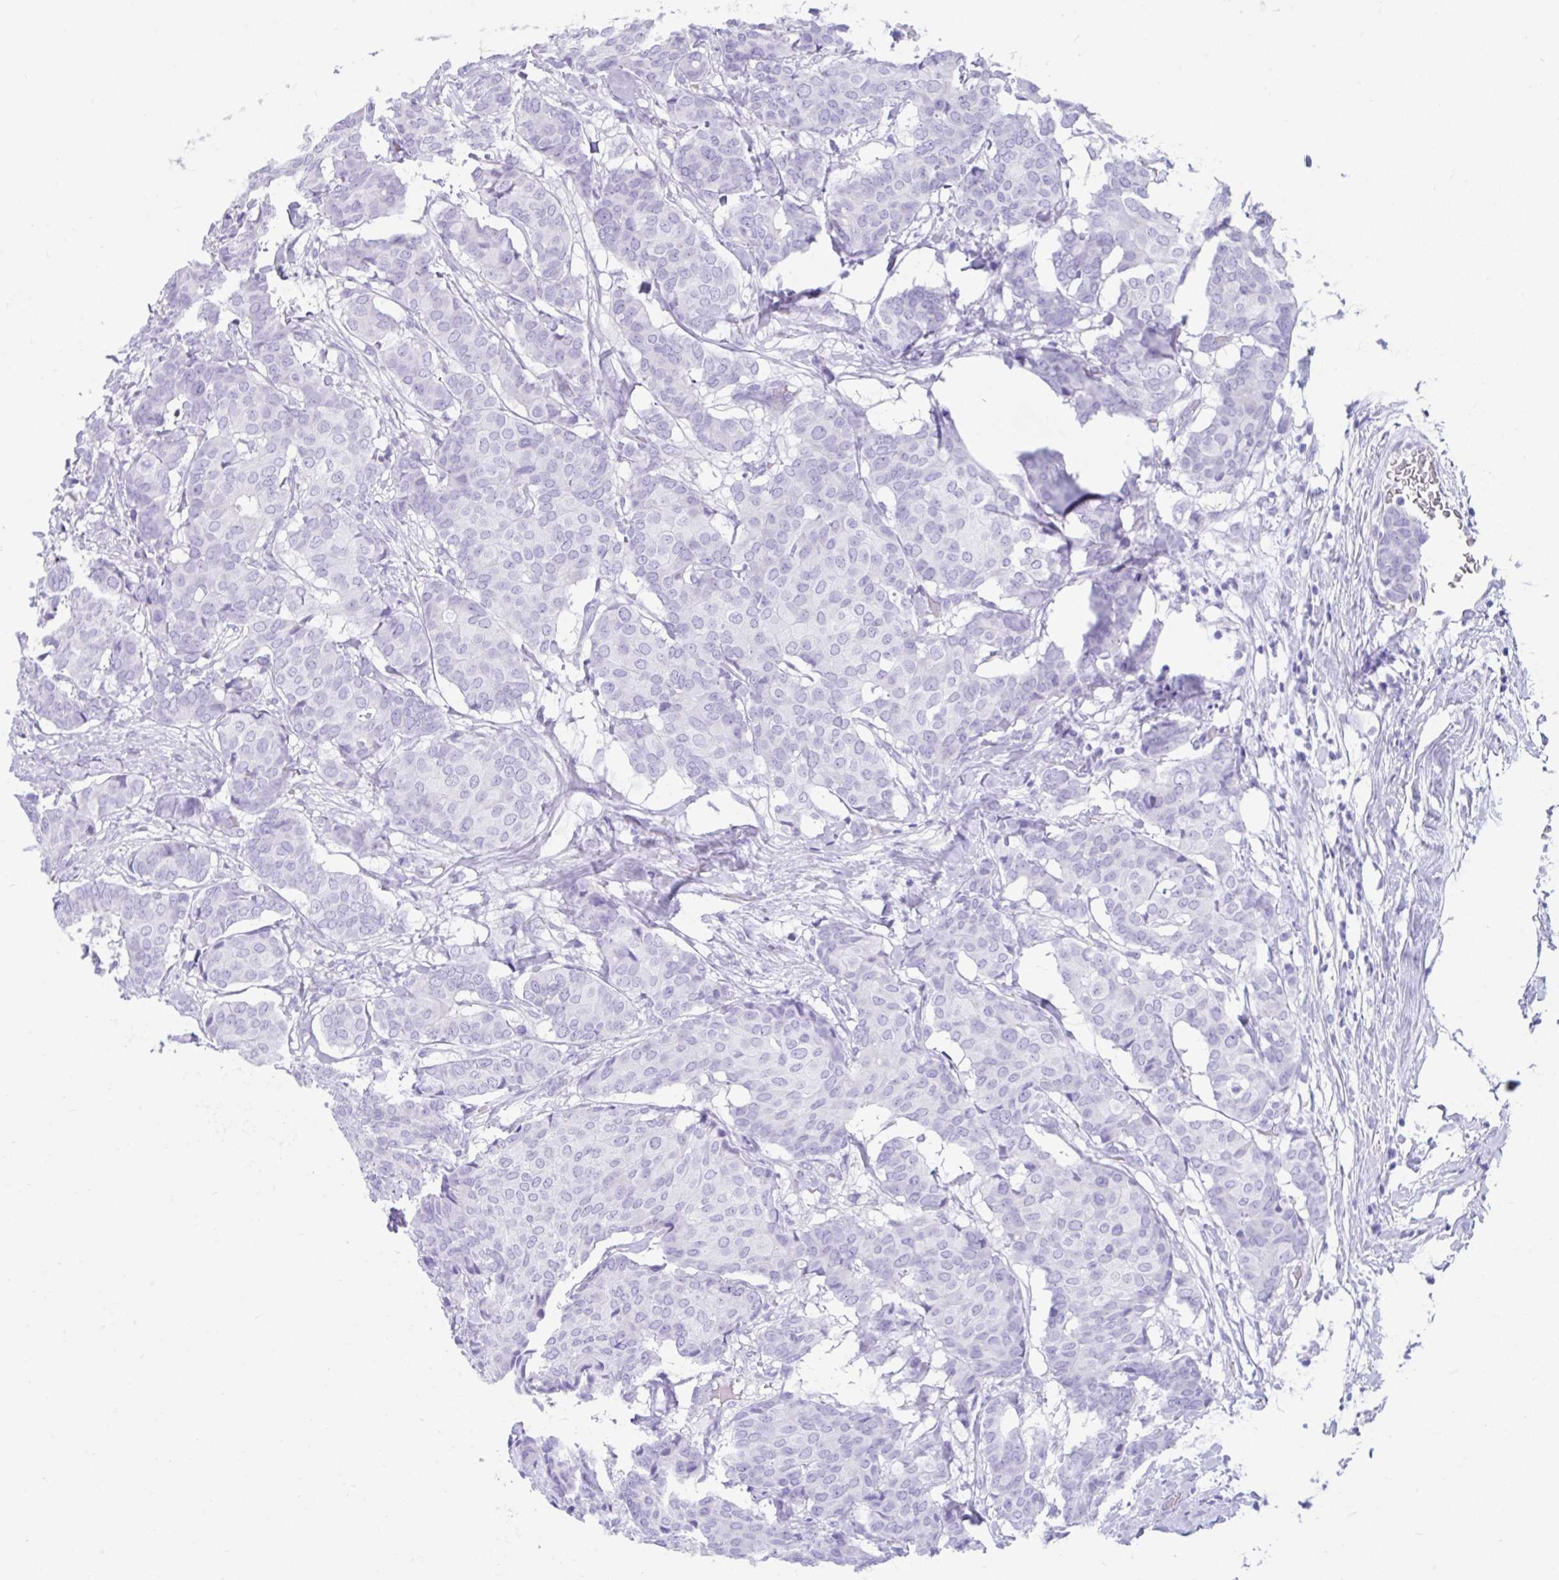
{"staining": {"intensity": "negative", "quantity": "none", "location": "none"}, "tissue": "breast cancer", "cell_type": "Tumor cells", "image_type": "cancer", "snomed": [{"axis": "morphology", "description": "Duct carcinoma"}, {"axis": "topography", "description": "Breast"}], "caption": "This is a histopathology image of IHC staining of breast cancer, which shows no expression in tumor cells.", "gene": "FAM107A", "patient": {"sex": "female", "age": 75}}